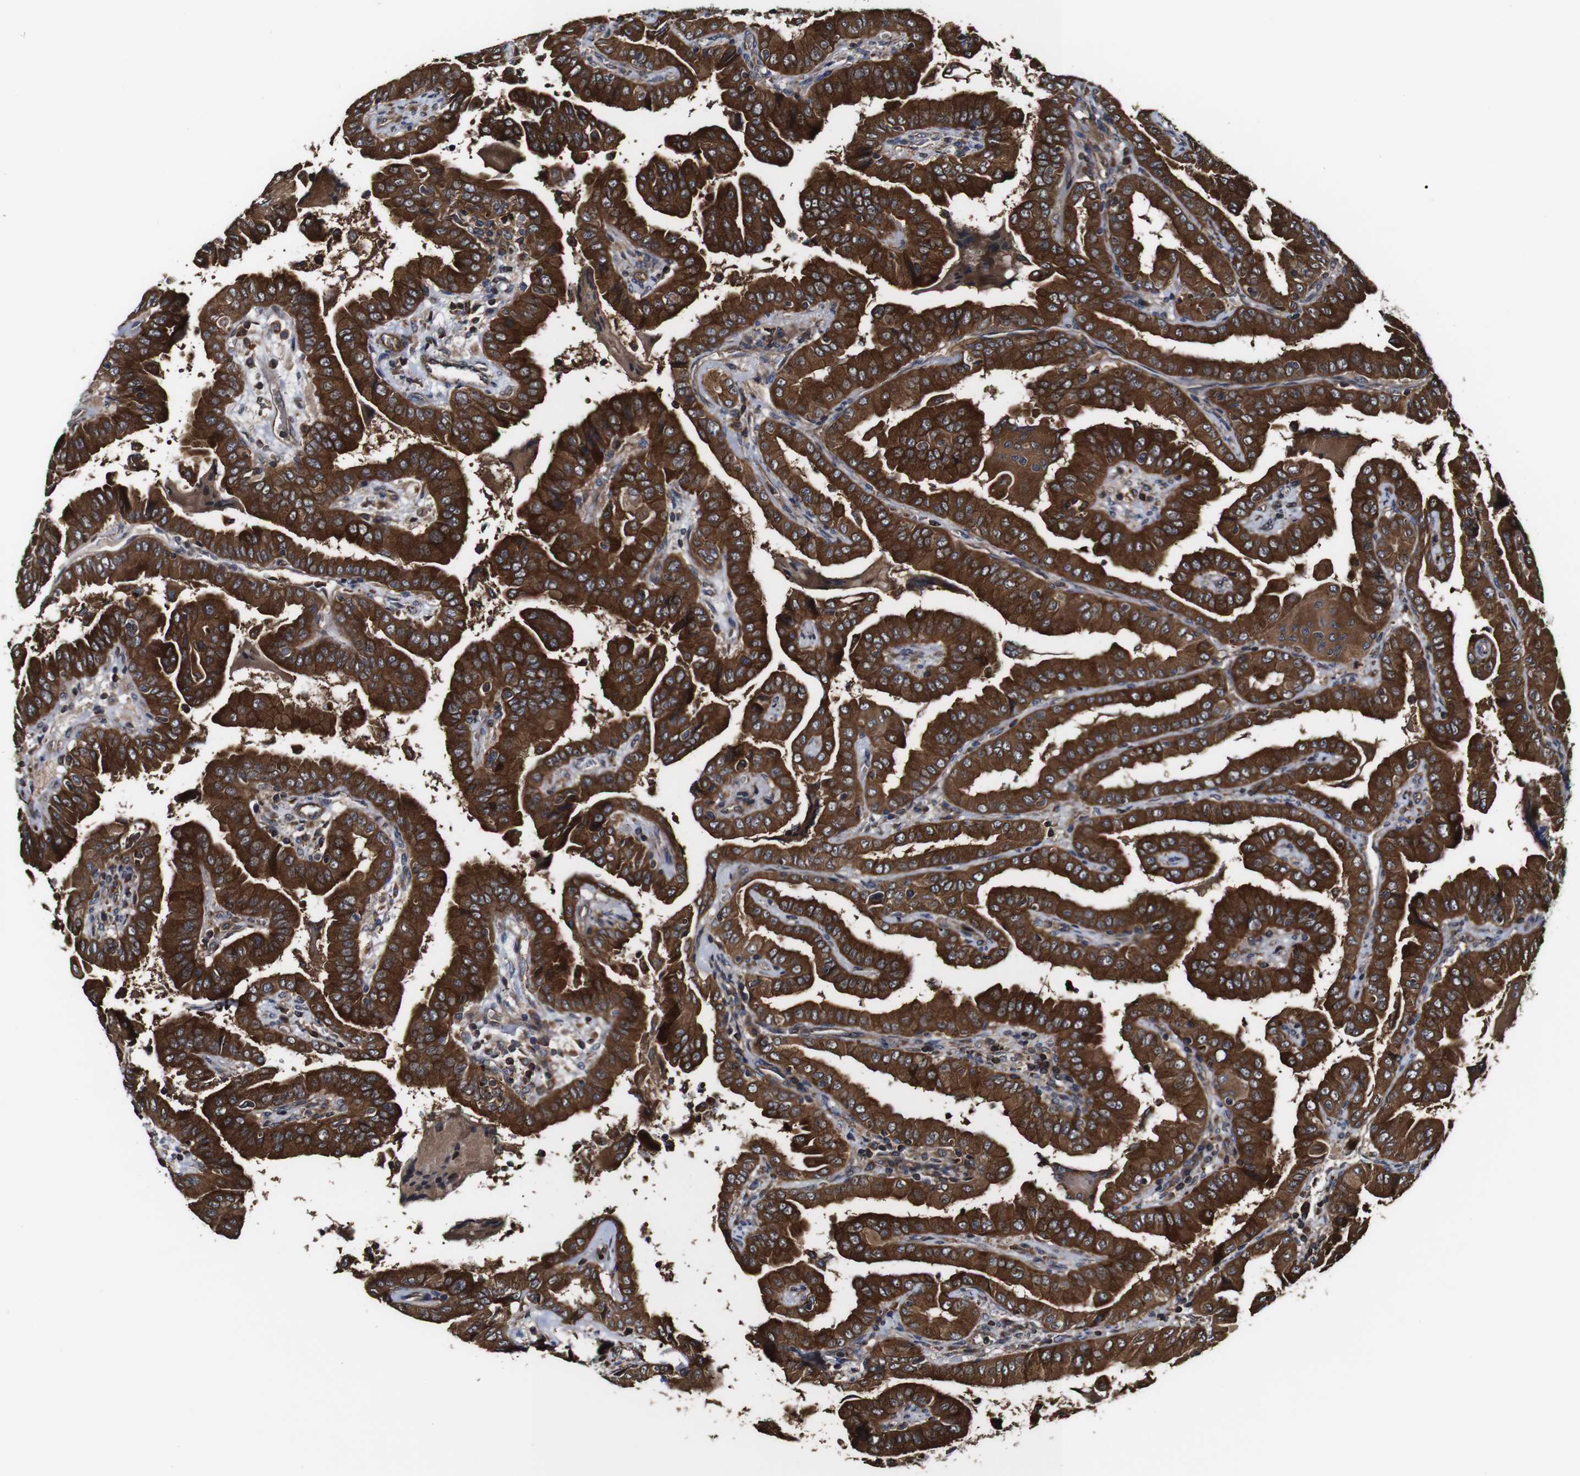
{"staining": {"intensity": "strong", "quantity": ">75%", "location": "cytoplasmic/membranous"}, "tissue": "thyroid cancer", "cell_type": "Tumor cells", "image_type": "cancer", "snomed": [{"axis": "morphology", "description": "Papillary adenocarcinoma, NOS"}, {"axis": "topography", "description": "Thyroid gland"}], "caption": "Protein staining of thyroid cancer (papillary adenocarcinoma) tissue reveals strong cytoplasmic/membranous positivity in about >75% of tumor cells. (IHC, brightfield microscopy, high magnification).", "gene": "TNIK", "patient": {"sex": "male", "age": 33}}